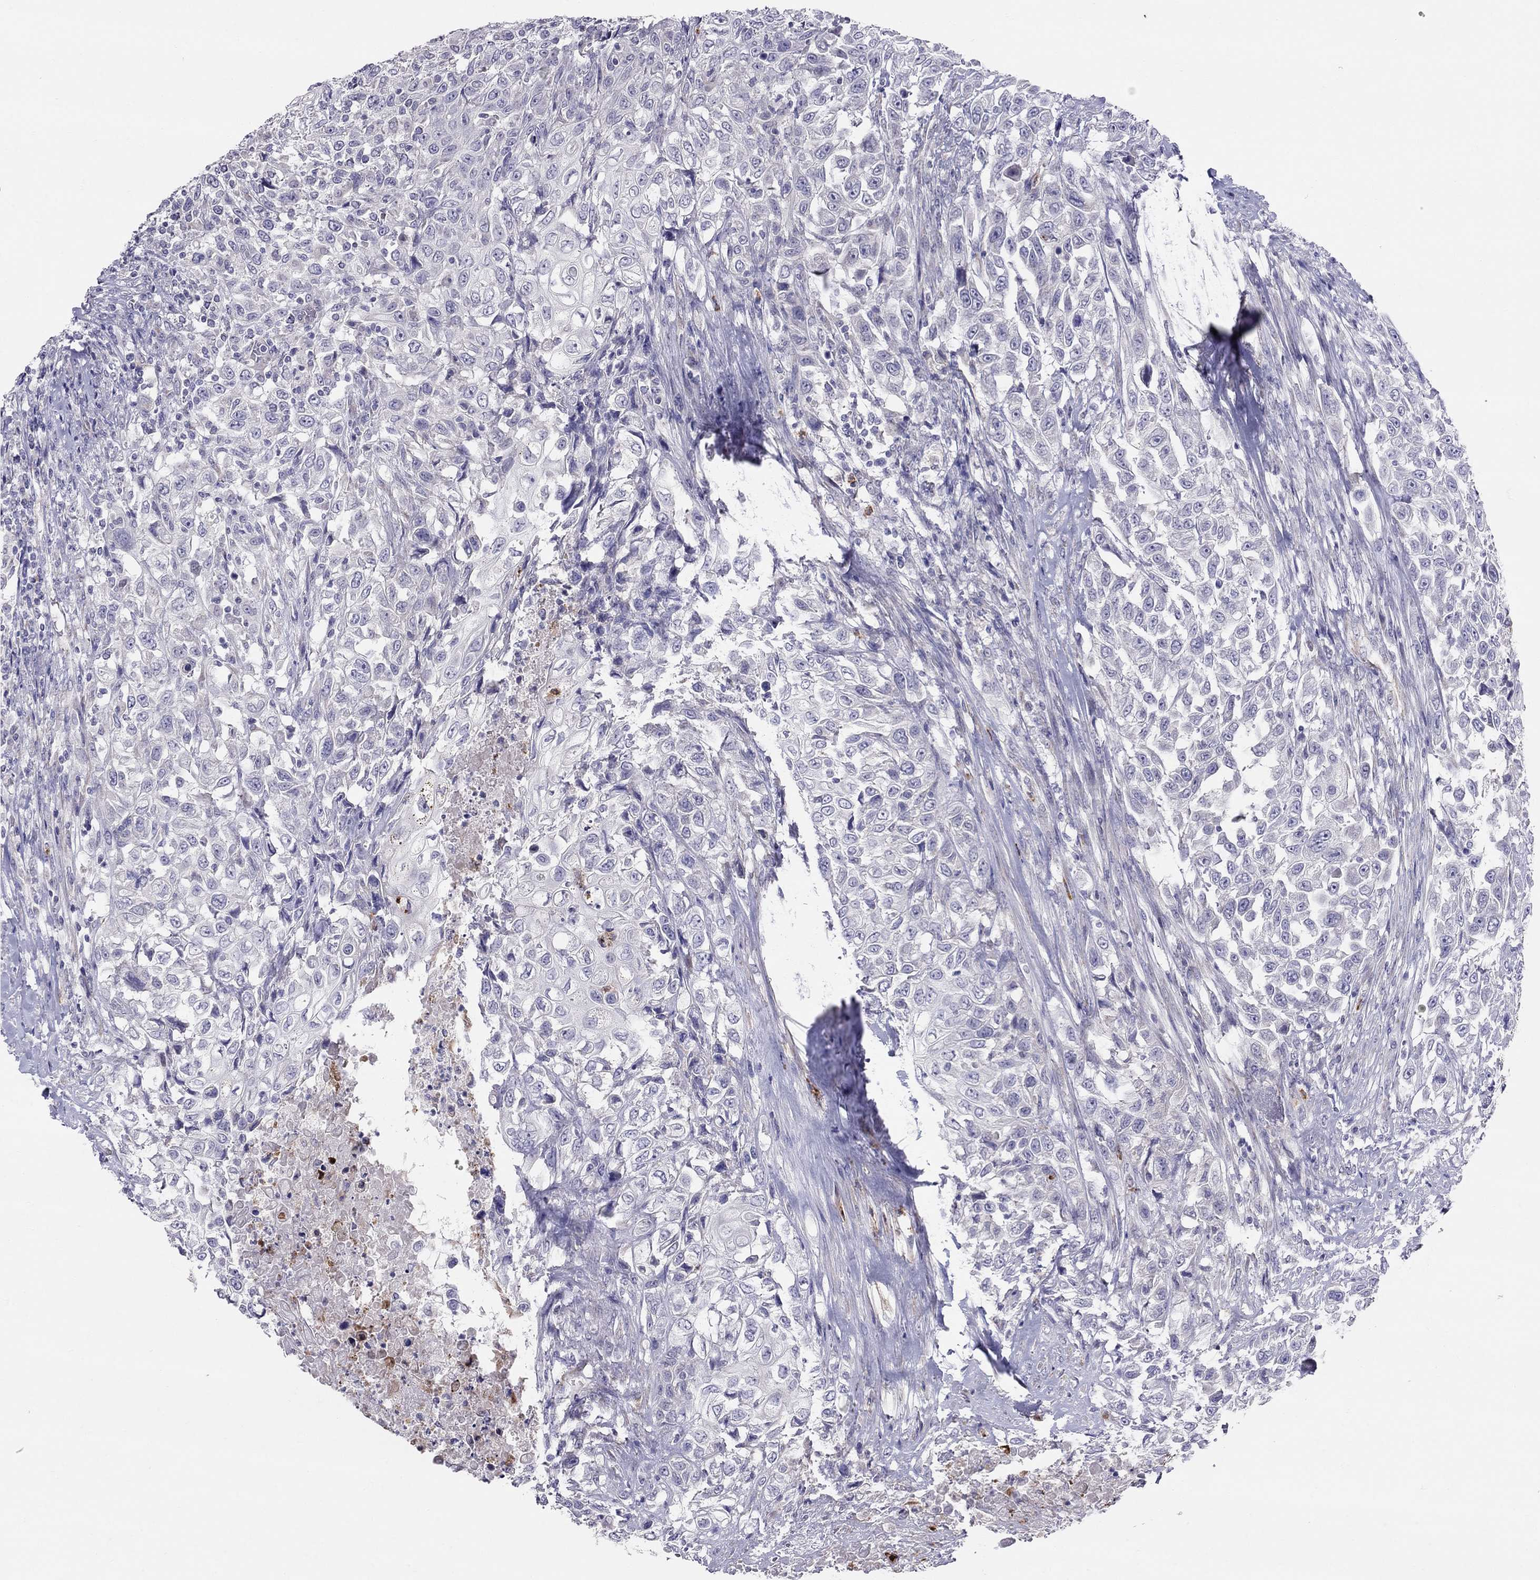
{"staining": {"intensity": "negative", "quantity": "none", "location": "none"}, "tissue": "urothelial cancer", "cell_type": "Tumor cells", "image_type": "cancer", "snomed": [{"axis": "morphology", "description": "Urothelial carcinoma, High grade"}, {"axis": "topography", "description": "Urinary bladder"}], "caption": "Immunohistochemical staining of urothelial cancer demonstrates no significant expression in tumor cells.", "gene": "SPINT4", "patient": {"sex": "female", "age": 56}}